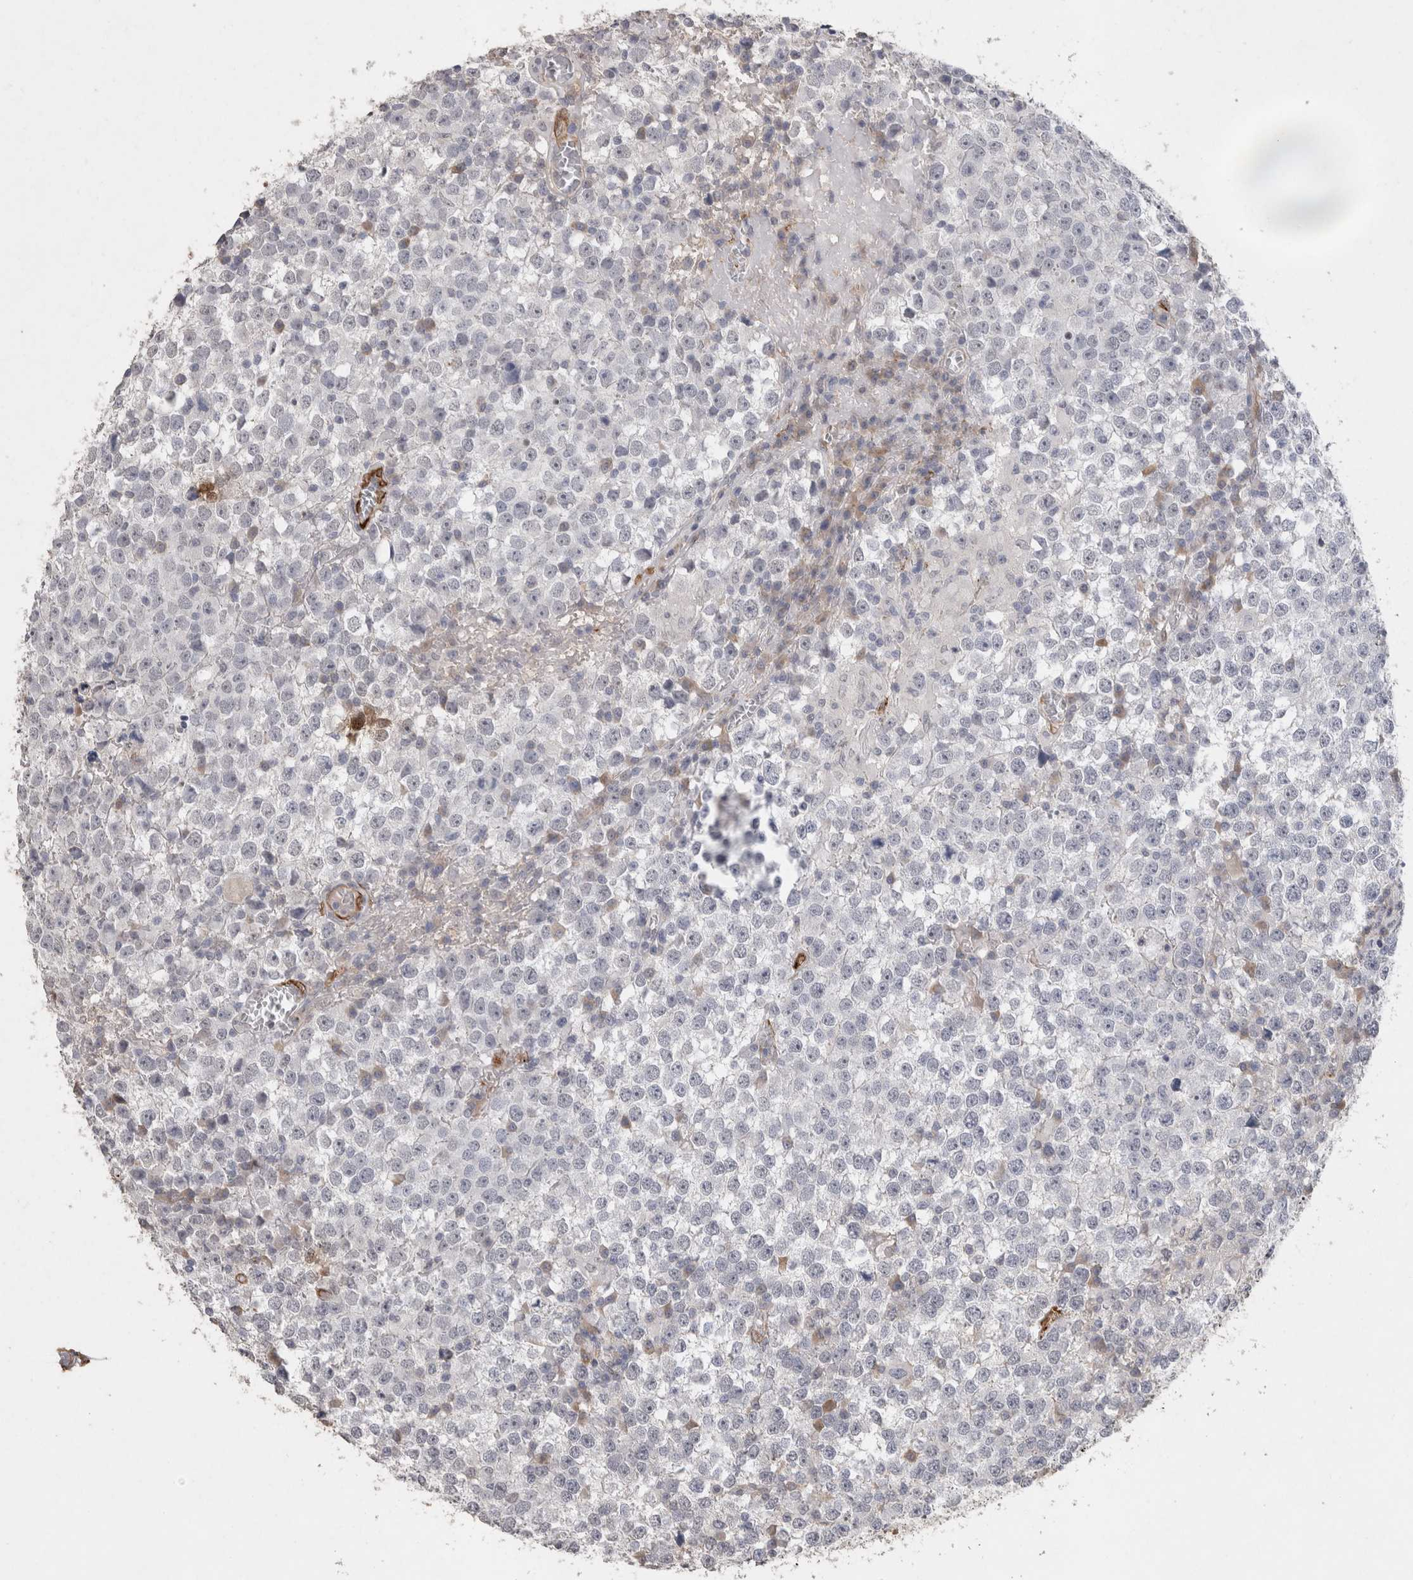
{"staining": {"intensity": "negative", "quantity": "none", "location": "none"}, "tissue": "testis cancer", "cell_type": "Tumor cells", "image_type": "cancer", "snomed": [{"axis": "morphology", "description": "Seminoma, NOS"}, {"axis": "topography", "description": "Testis"}], "caption": "An image of human testis seminoma is negative for staining in tumor cells.", "gene": "CDH13", "patient": {"sex": "male", "age": 65}}